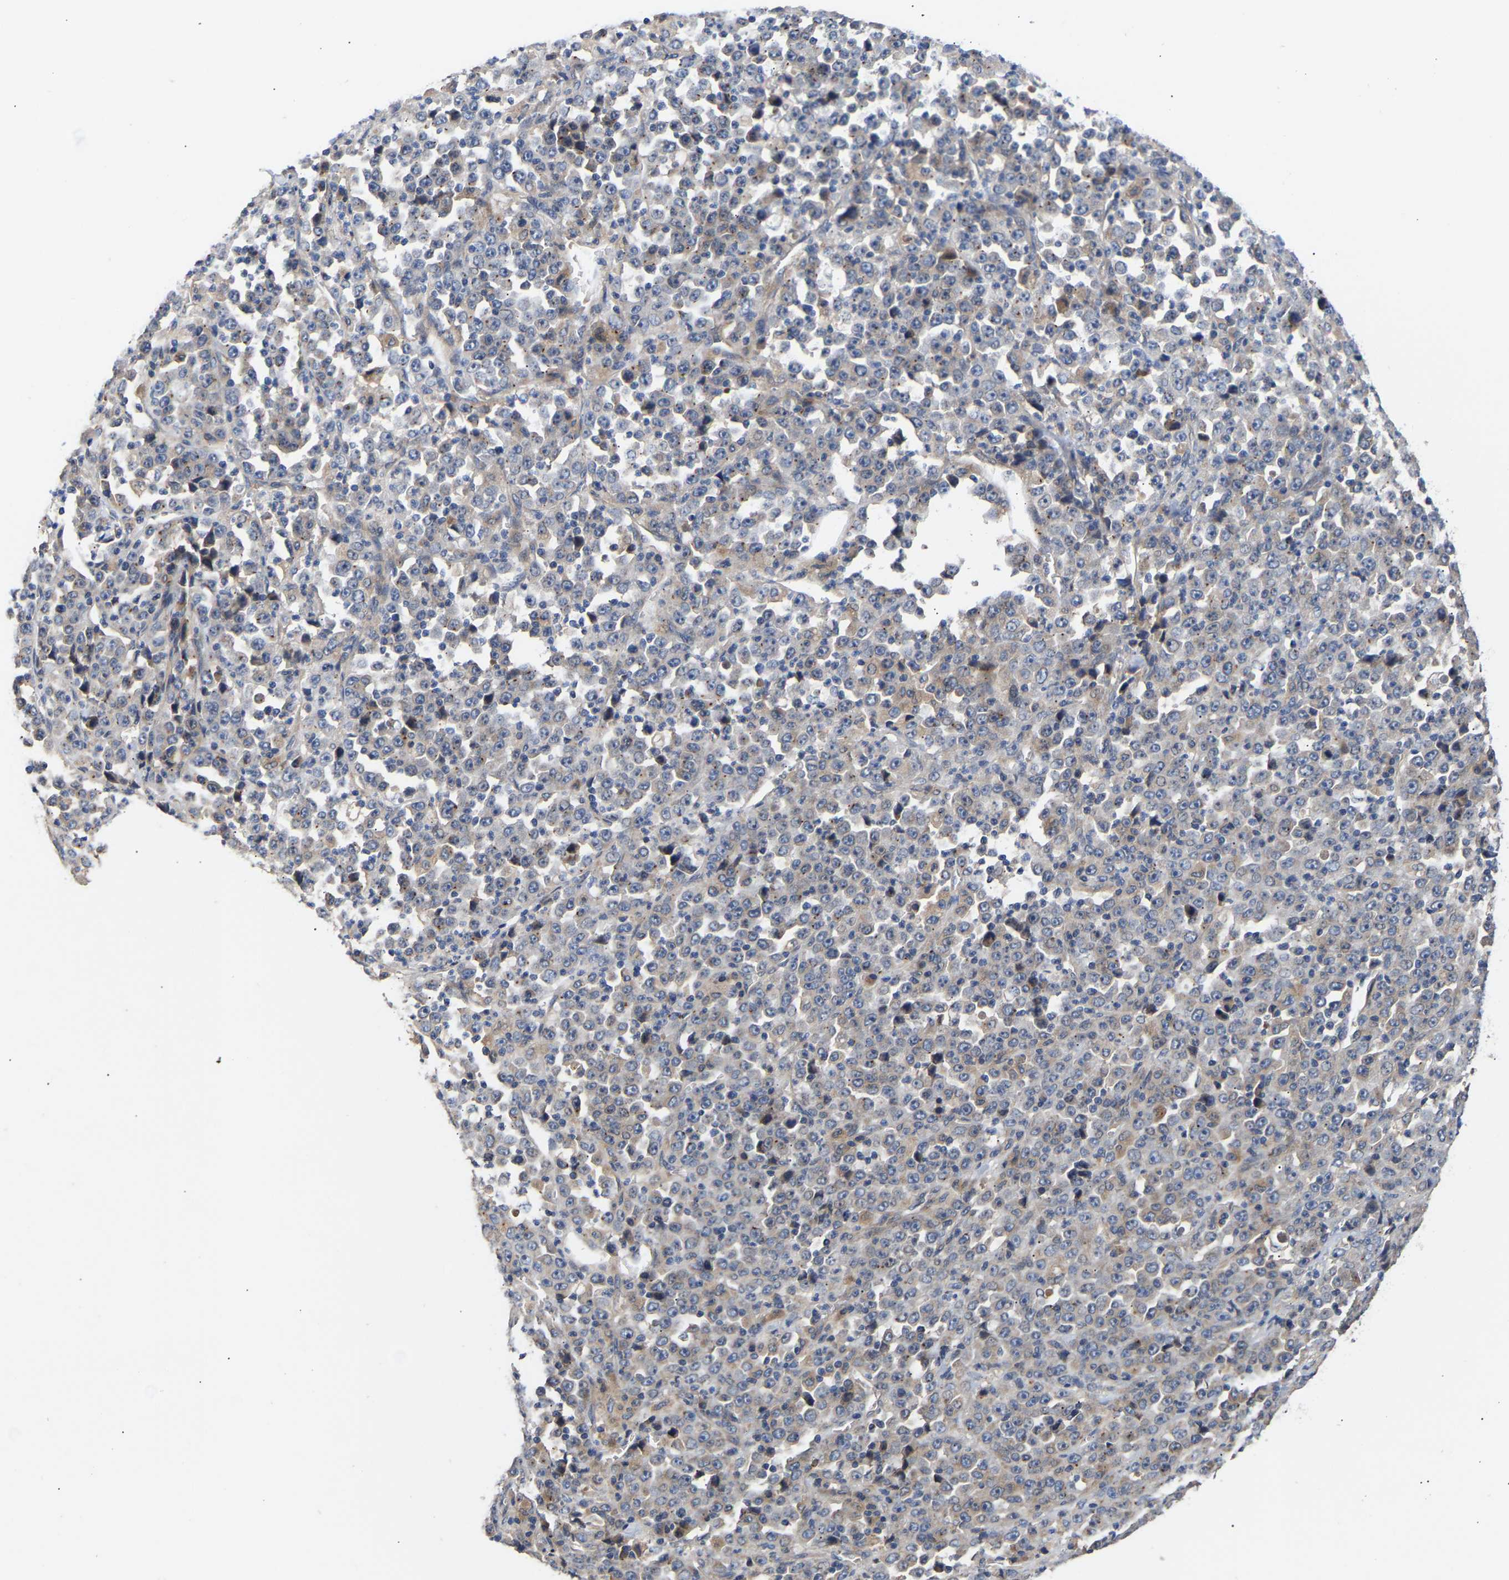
{"staining": {"intensity": "weak", "quantity": "<25%", "location": "cytoplasmic/membranous"}, "tissue": "stomach cancer", "cell_type": "Tumor cells", "image_type": "cancer", "snomed": [{"axis": "morphology", "description": "Normal tissue, NOS"}, {"axis": "morphology", "description": "Adenocarcinoma, NOS"}, {"axis": "topography", "description": "Stomach, upper"}, {"axis": "topography", "description": "Stomach"}], "caption": "IHC of stomach adenocarcinoma demonstrates no positivity in tumor cells.", "gene": "KASH5", "patient": {"sex": "male", "age": 59}}